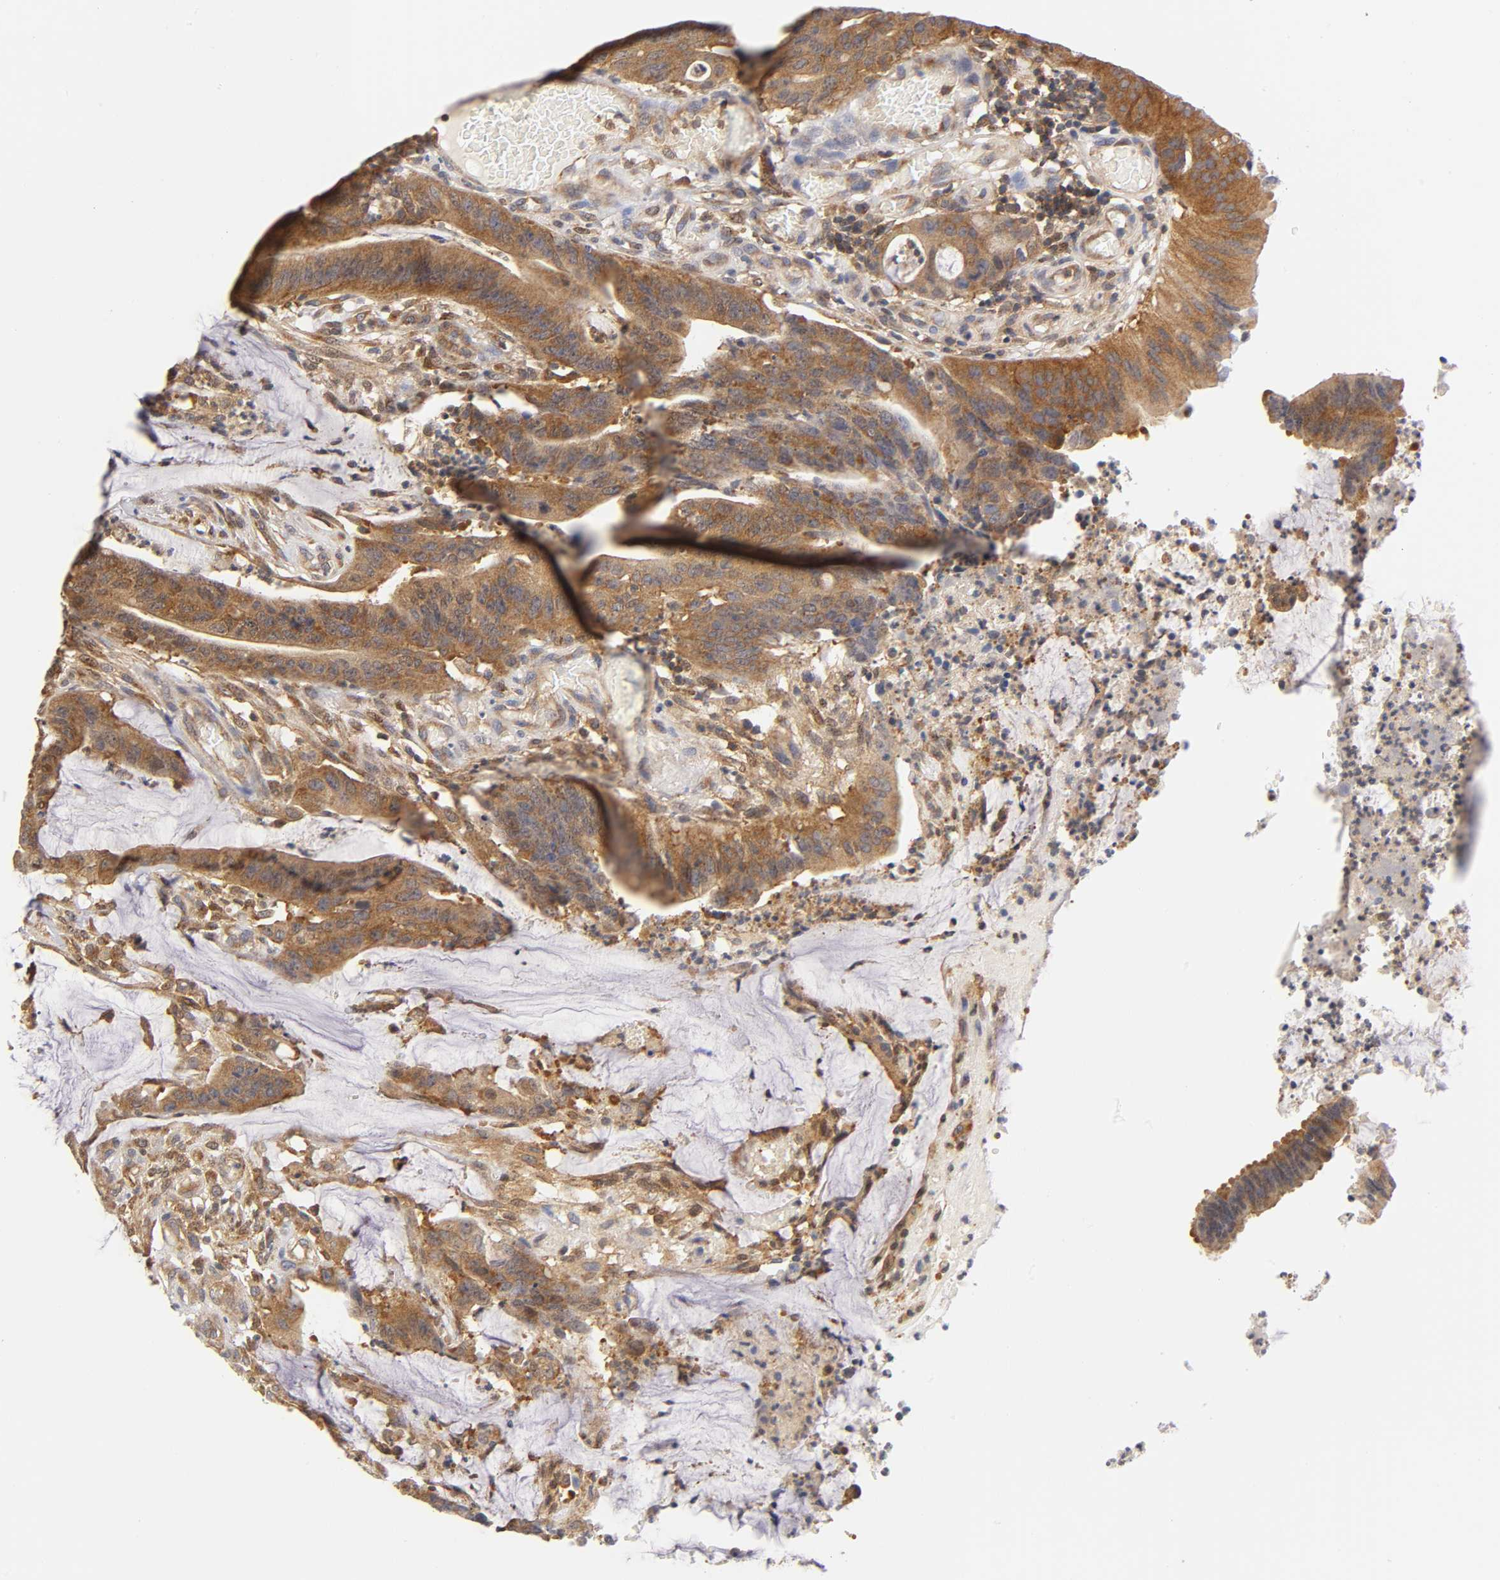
{"staining": {"intensity": "strong", "quantity": ">75%", "location": "cytoplasmic/membranous"}, "tissue": "colorectal cancer", "cell_type": "Tumor cells", "image_type": "cancer", "snomed": [{"axis": "morphology", "description": "Adenocarcinoma, NOS"}, {"axis": "topography", "description": "Rectum"}], "caption": "Strong cytoplasmic/membranous expression for a protein is present in approximately >75% of tumor cells of colorectal adenocarcinoma using immunohistochemistry (IHC).", "gene": "PAFAH1B1", "patient": {"sex": "female", "age": 66}}